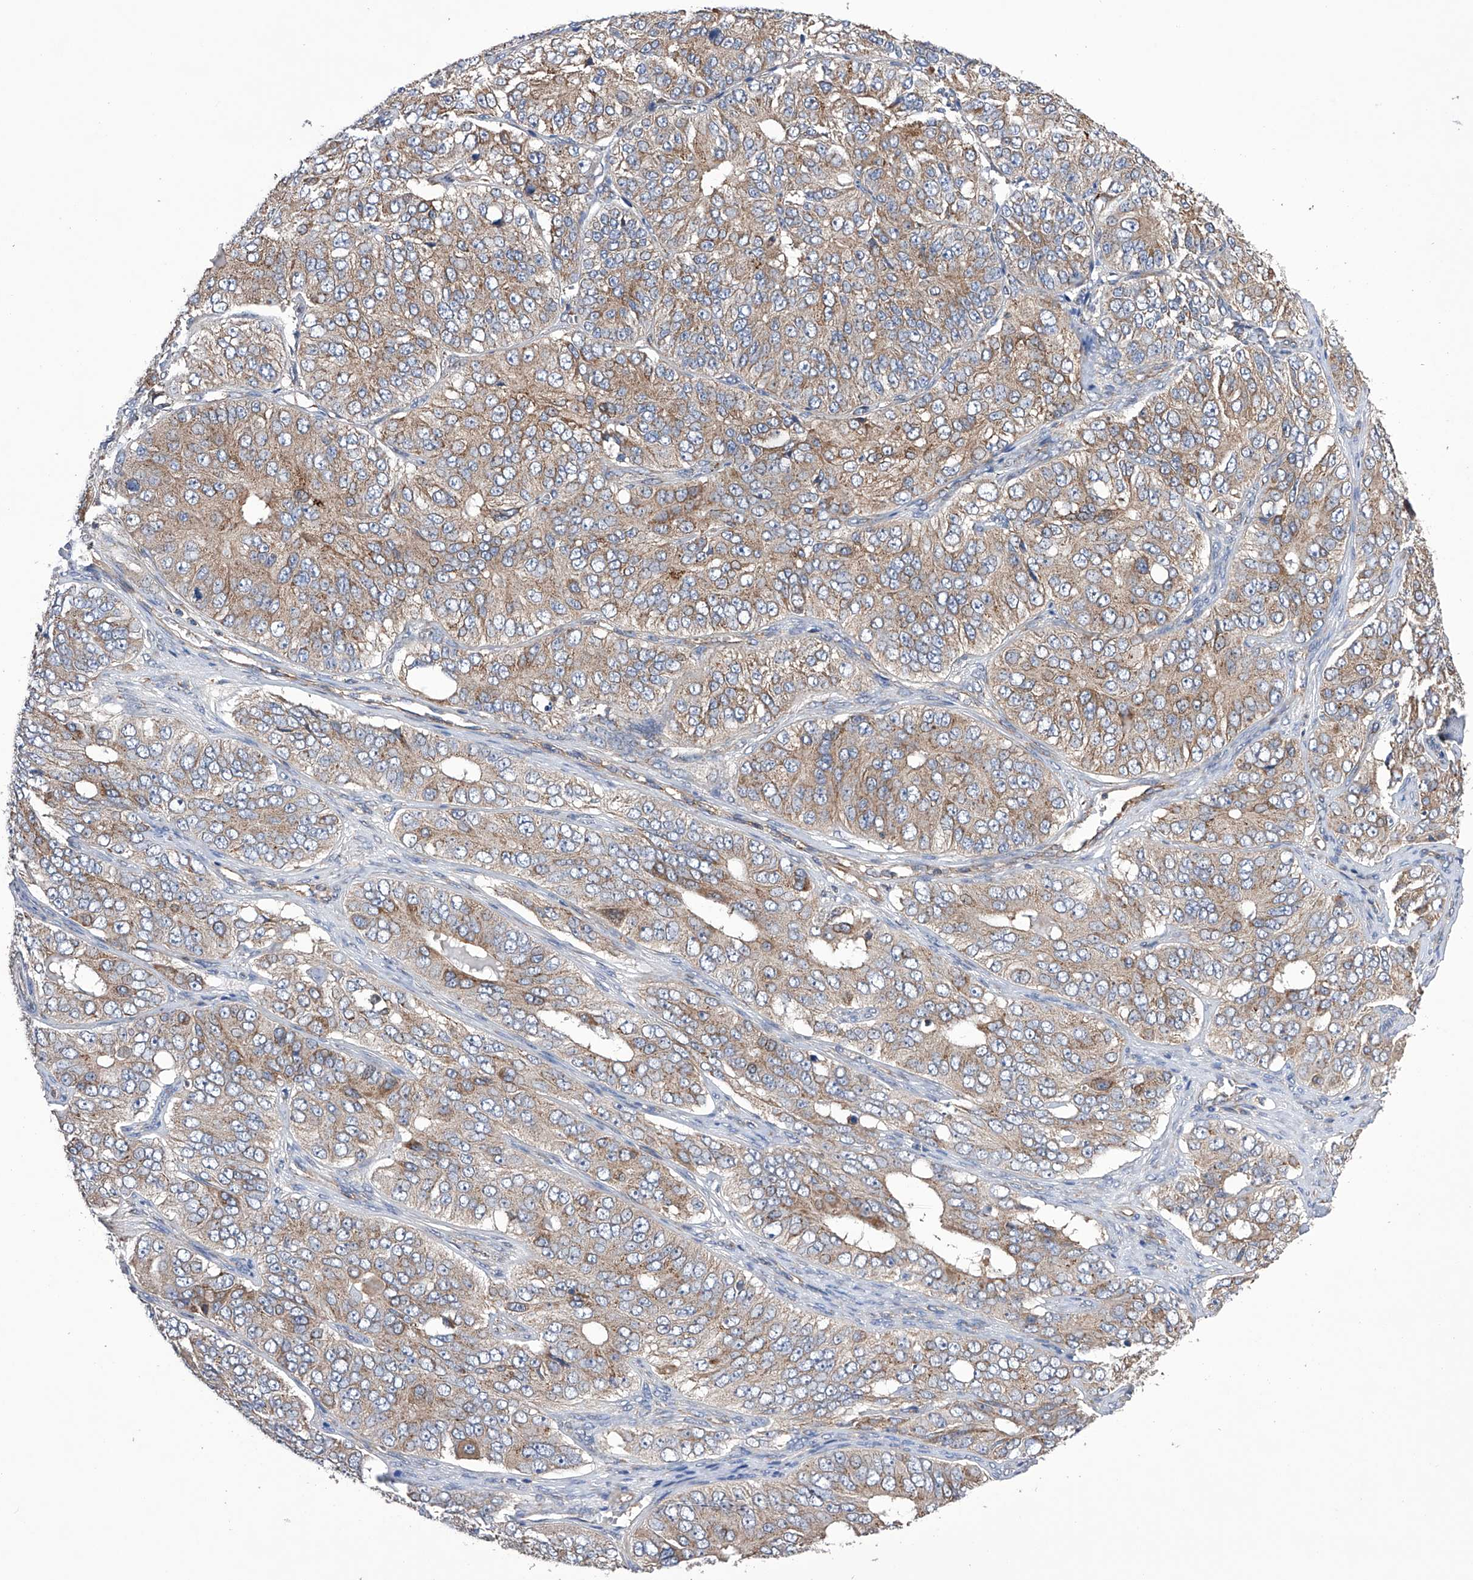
{"staining": {"intensity": "moderate", "quantity": ">75%", "location": "cytoplasmic/membranous"}, "tissue": "ovarian cancer", "cell_type": "Tumor cells", "image_type": "cancer", "snomed": [{"axis": "morphology", "description": "Carcinoma, endometroid"}, {"axis": "topography", "description": "Ovary"}], "caption": "DAB (3,3'-diaminobenzidine) immunohistochemical staining of human endometroid carcinoma (ovarian) shows moderate cytoplasmic/membranous protein staining in about >75% of tumor cells.", "gene": "EFCAB2", "patient": {"sex": "female", "age": 51}}